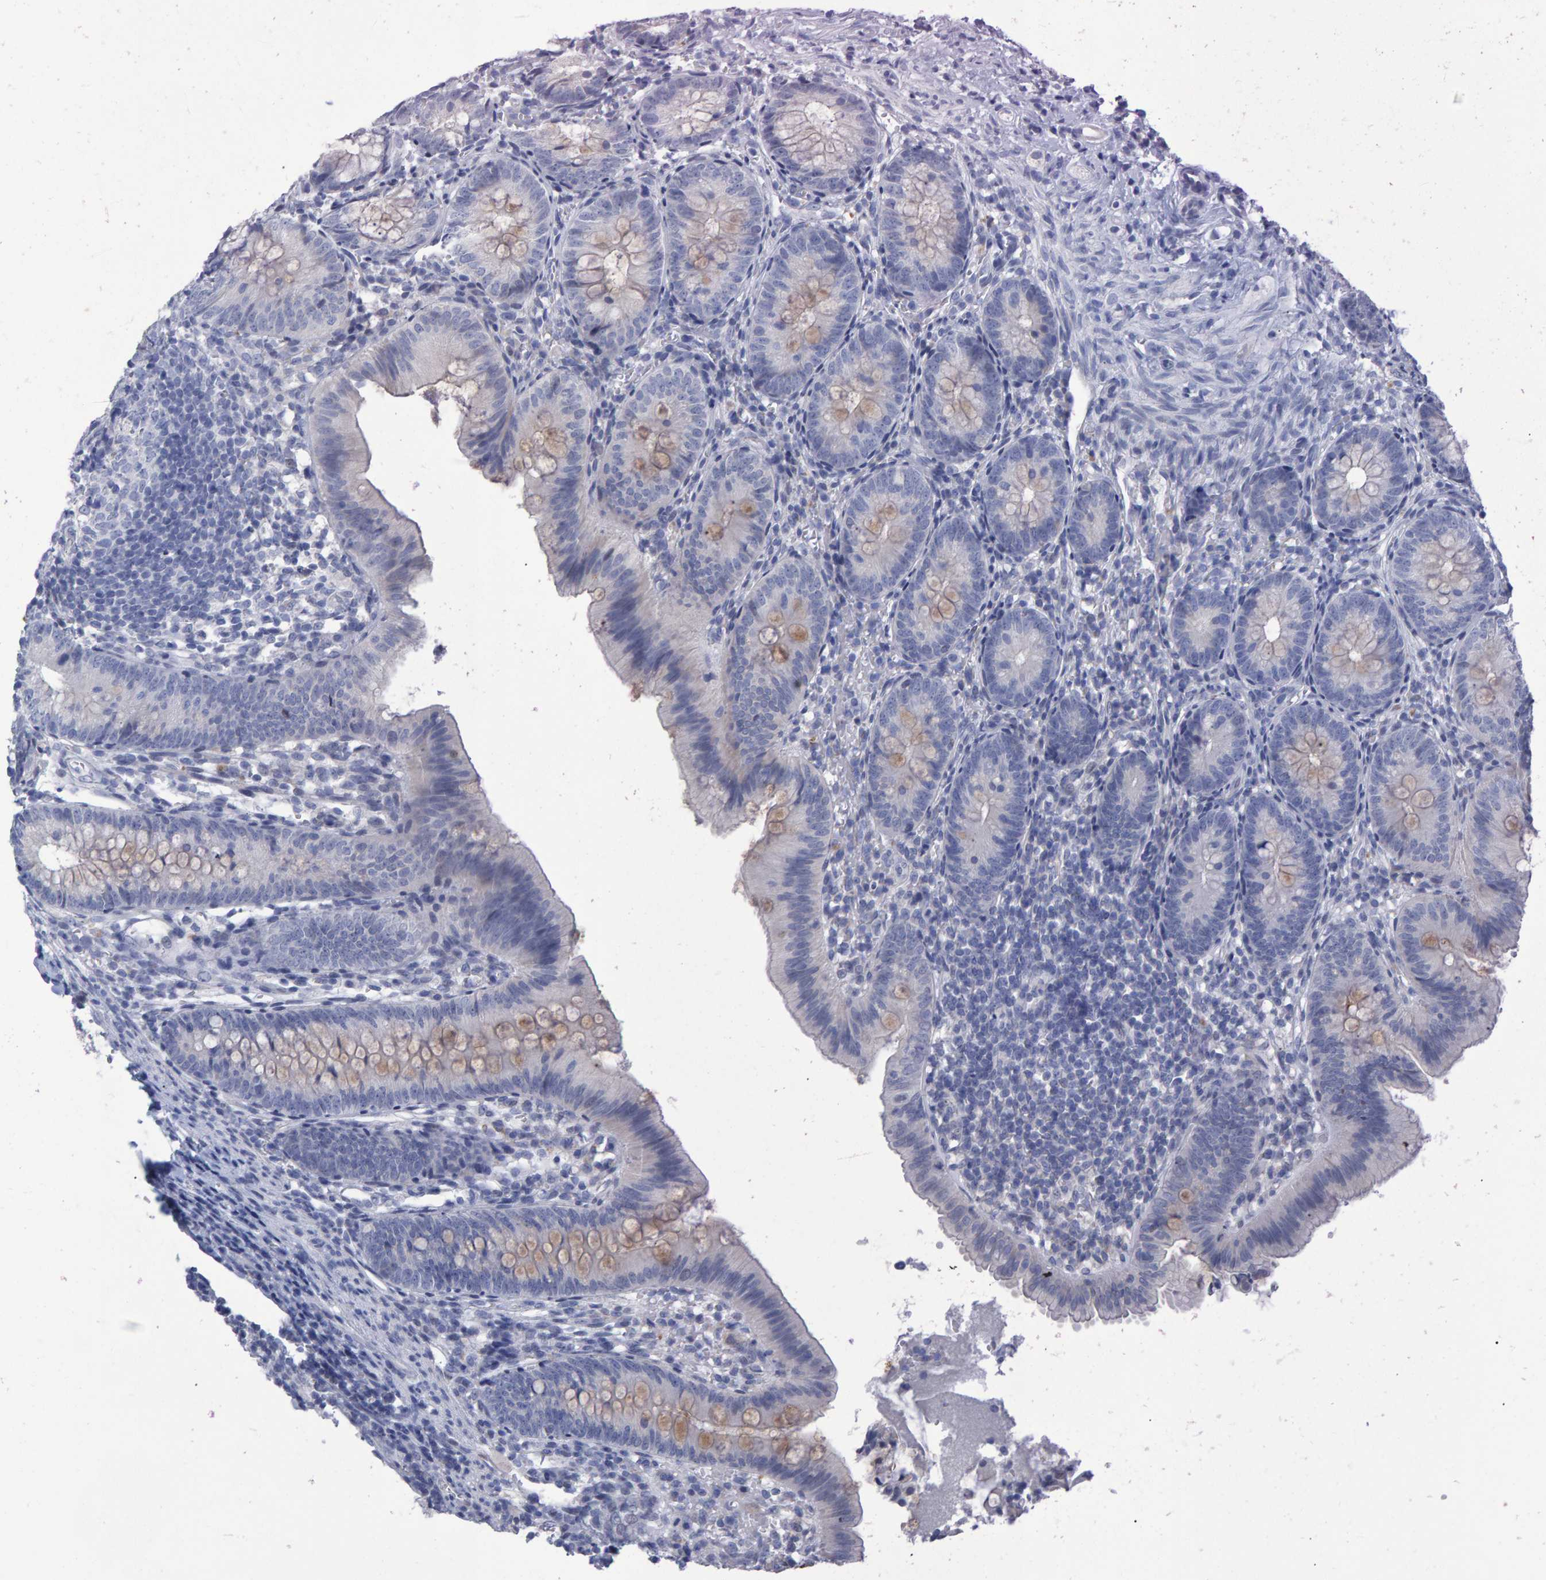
{"staining": {"intensity": "weak", "quantity": "<25%", "location": "cytoplasmic/membranous"}, "tissue": "appendix", "cell_type": "Glandular cells", "image_type": "normal", "snomed": [{"axis": "morphology", "description": "Normal tissue, NOS"}, {"axis": "topography", "description": "Appendix"}], "caption": "Immunohistochemistry (IHC) histopathology image of unremarkable appendix: human appendix stained with DAB (3,3'-diaminobenzidine) displays no significant protein expression in glandular cells. The staining was performed using DAB (3,3'-diaminobenzidine) to visualize the protein expression in brown, while the nuclei were stained in blue with hematoxylin (Magnification: 20x).", "gene": "PROCA1", "patient": {"sex": "male", "age": 1}}